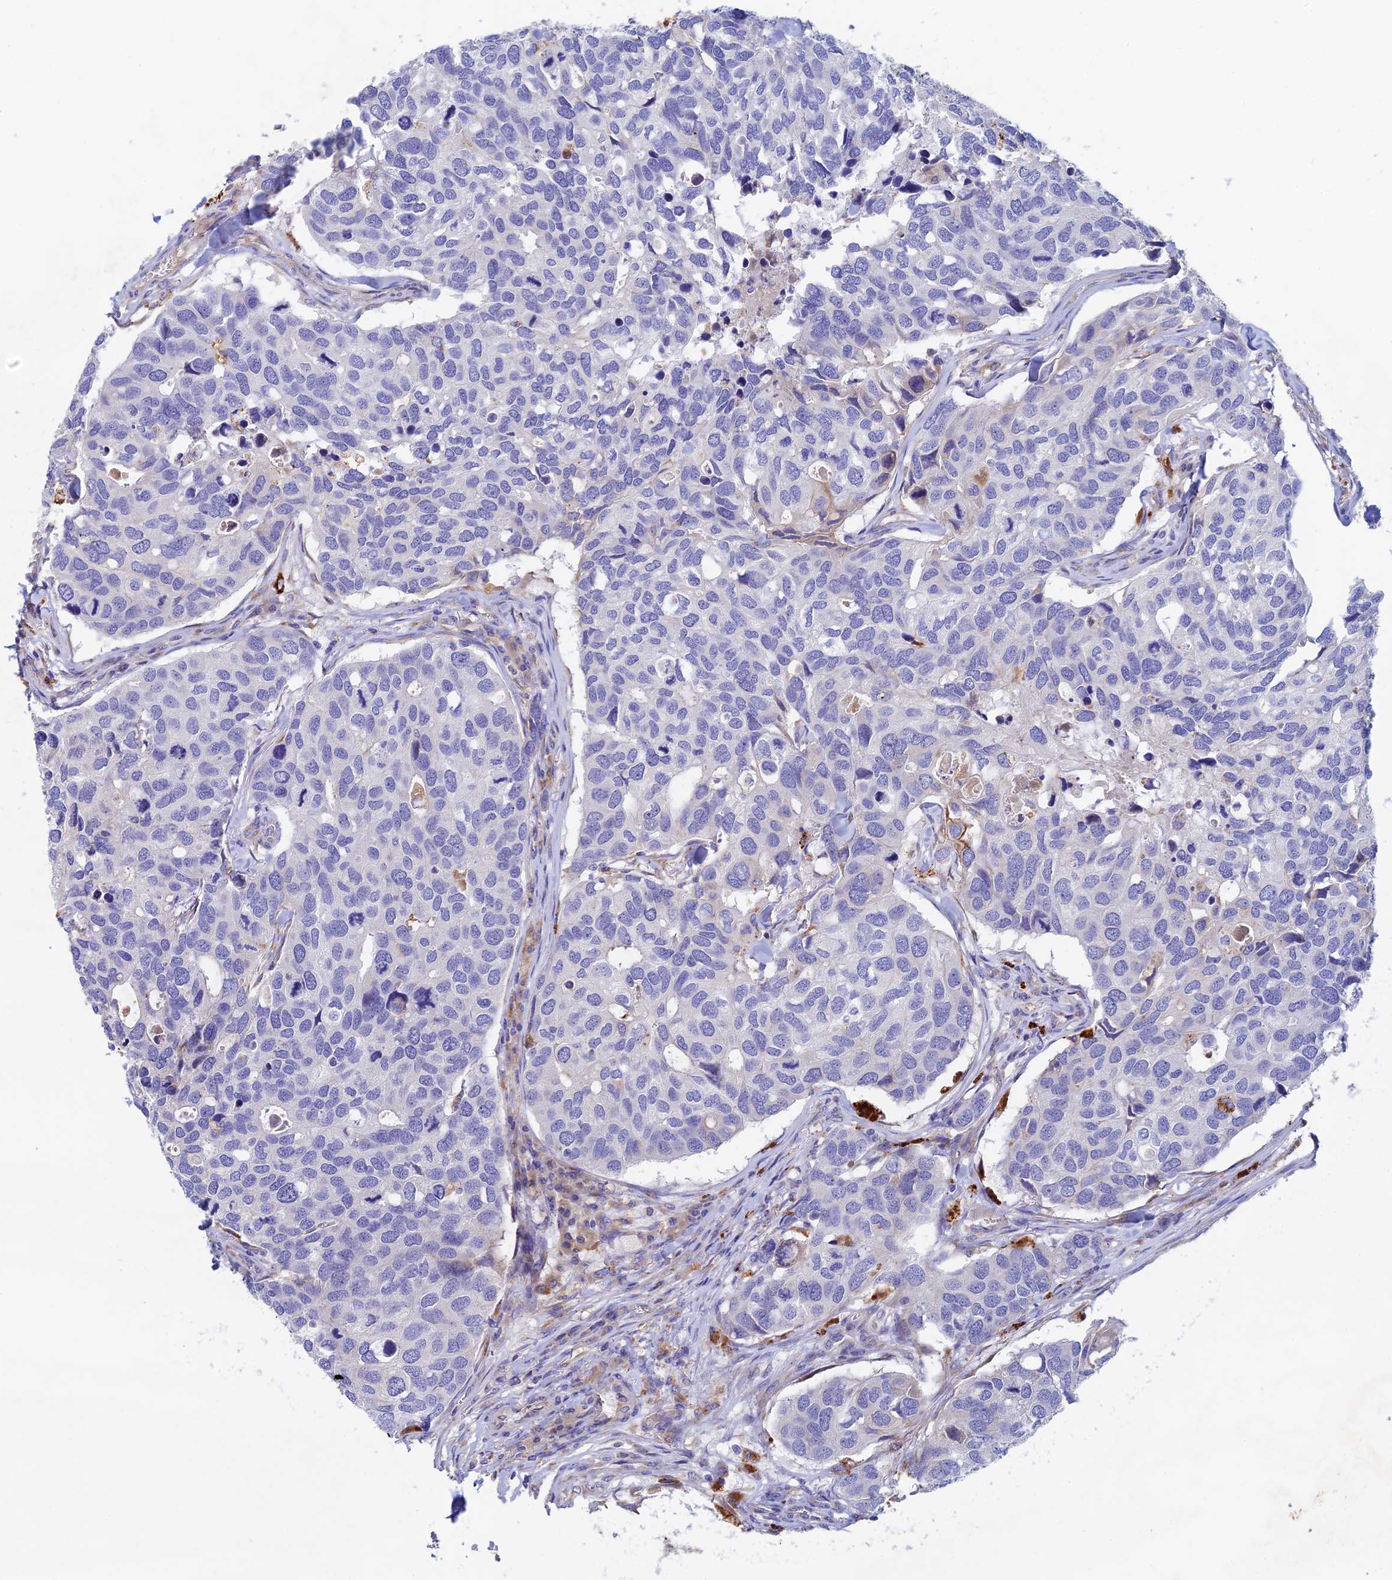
{"staining": {"intensity": "negative", "quantity": "none", "location": "none"}, "tissue": "breast cancer", "cell_type": "Tumor cells", "image_type": "cancer", "snomed": [{"axis": "morphology", "description": "Duct carcinoma"}, {"axis": "topography", "description": "Breast"}], "caption": "Micrograph shows no significant protein staining in tumor cells of breast intraductal carcinoma.", "gene": "RPGRIP1L", "patient": {"sex": "female", "age": 83}}